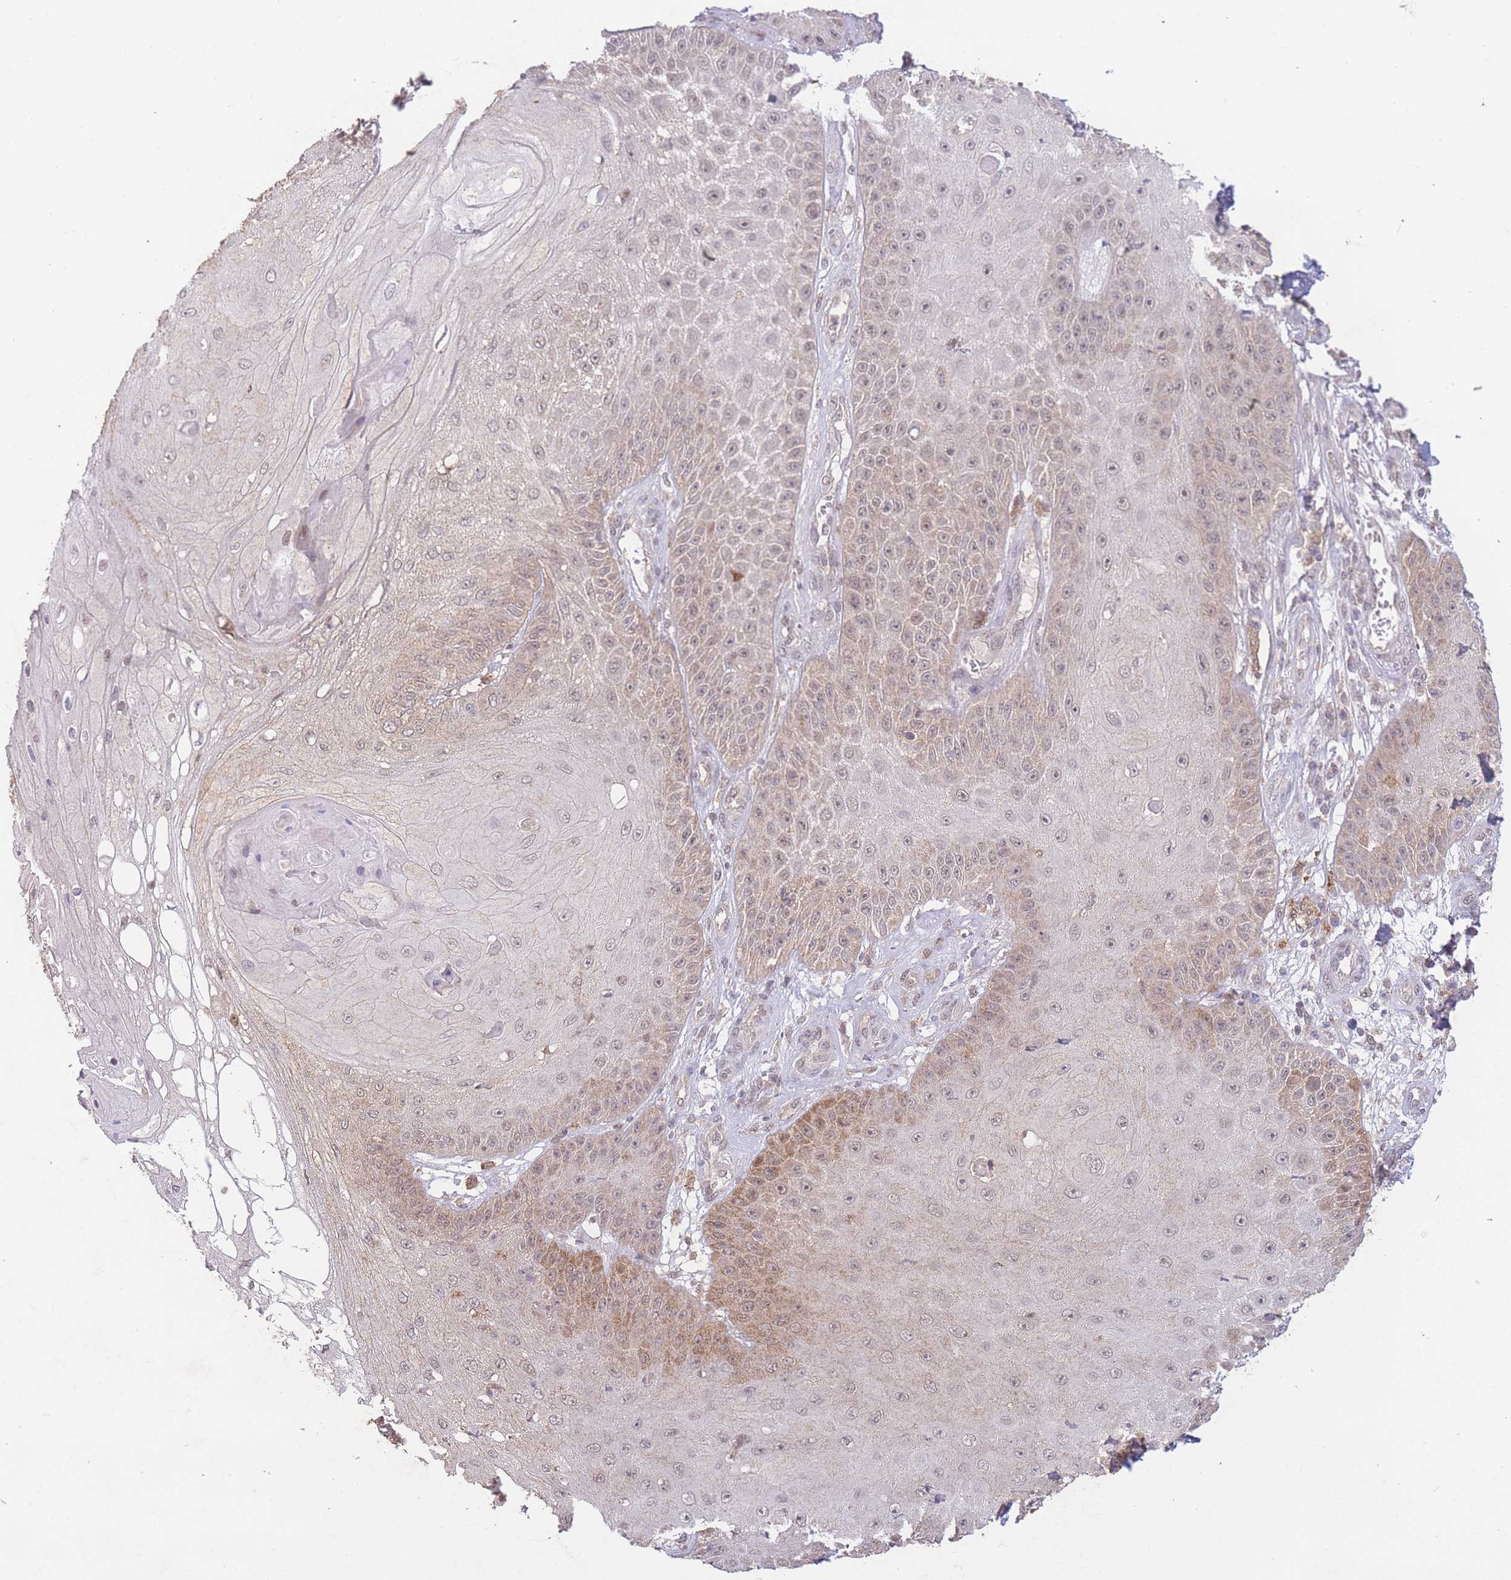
{"staining": {"intensity": "moderate", "quantity": "<25%", "location": "cytoplasmic/membranous"}, "tissue": "skin cancer", "cell_type": "Tumor cells", "image_type": "cancer", "snomed": [{"axis": "morphology", "description": "Squamous cell carcinoma, NOS"}, {"axis": "topography", "description": "Skin"}], "caption": "The histopathology image shows staining of skin cancer (squamous cell carcinoma), revealing moderate cytoplasmic/membranous protein positivity (brown color) within tumor cells.", "gene": "RNF144B", "patient": {"sex": "male", "age": 70}}